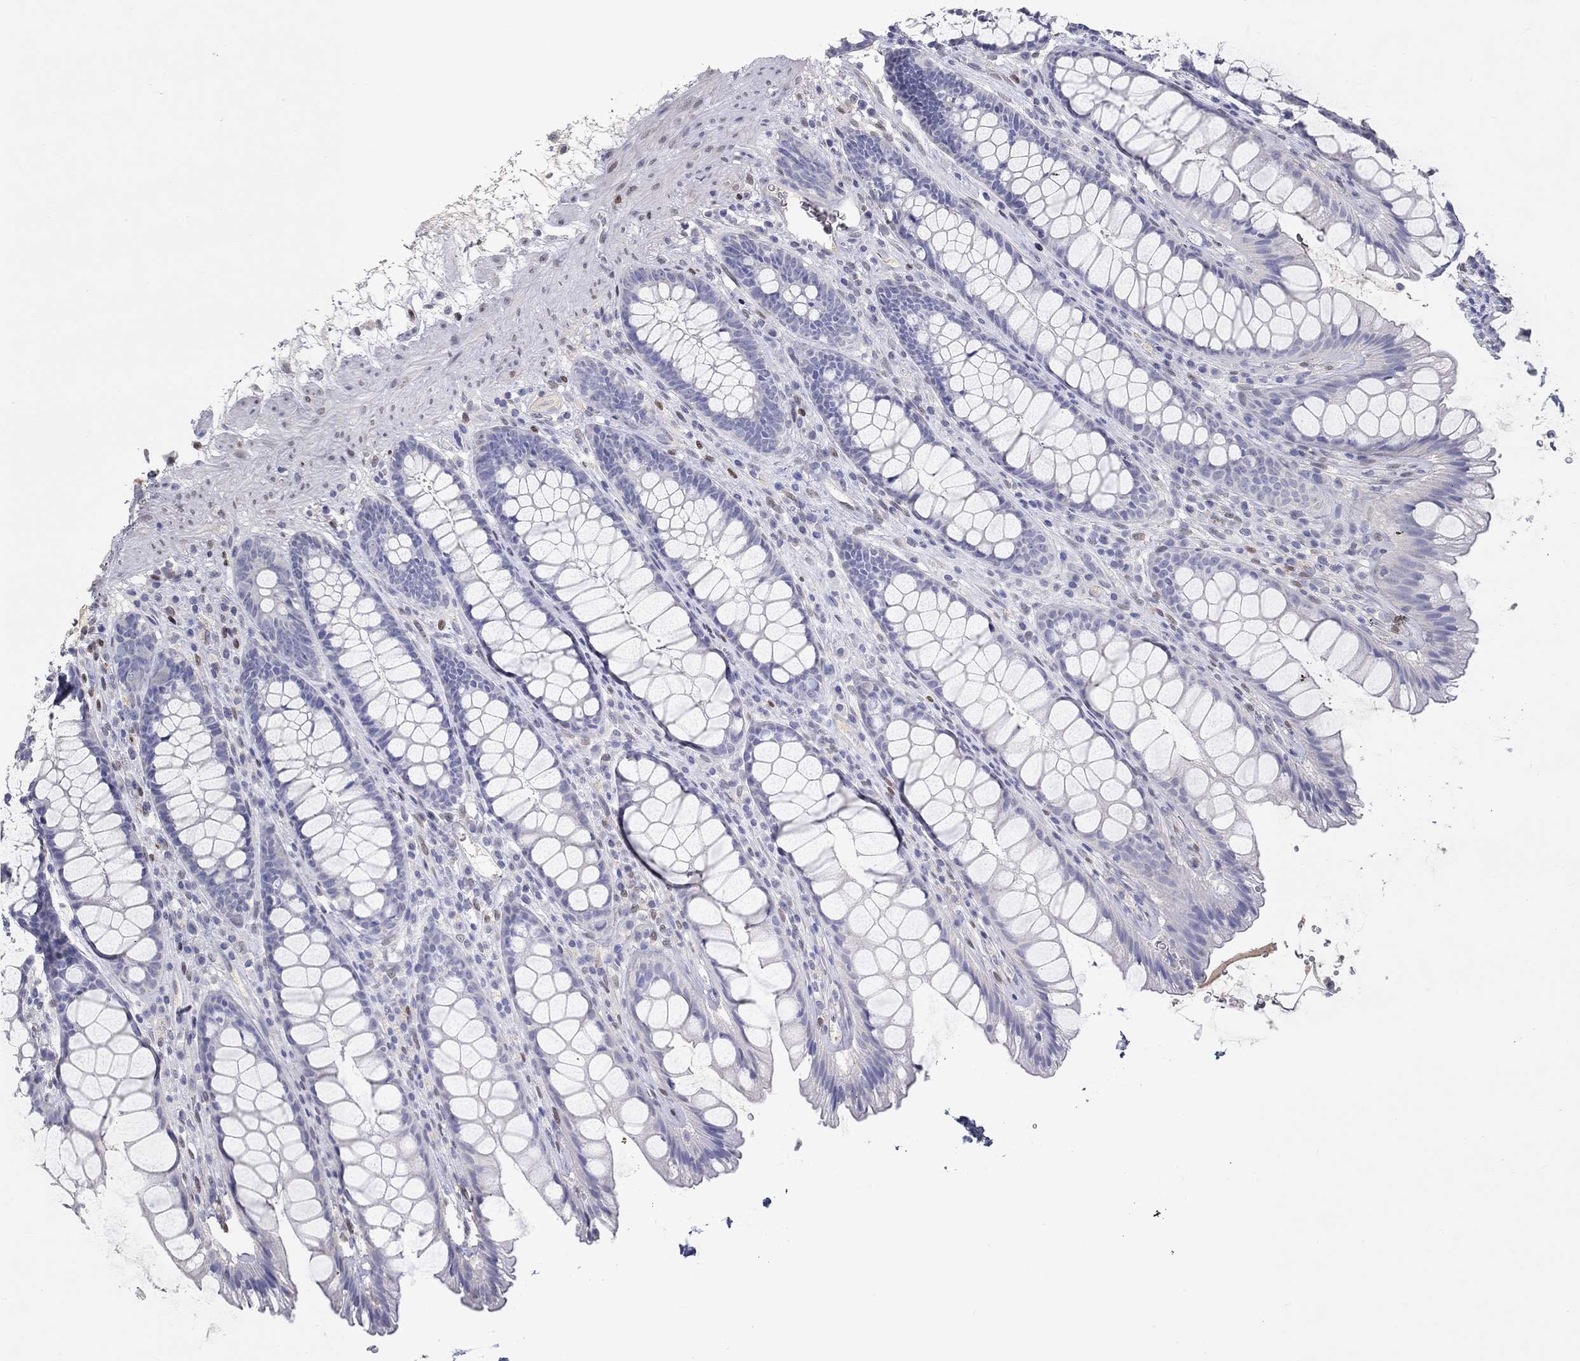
{"staining": {"intensity": "negative", "quantity": "none", "location": "none"}, "tissue": "rectum", "cell_type": "Glandular cells", "image_type": "normal", "snomed": [{"axis": "morphology", "description": "Normal tissue, NOS"}, {"axis": "topography", "description": "Rectum"}], "caption": "High power microscopy micrograph of an immunohistochemistry (IHC) image of unremarkable rectum, revealing no significant staining in glandular cells.", "gene": "FGF2", "patient": {"sex": "male", "age": 72}}